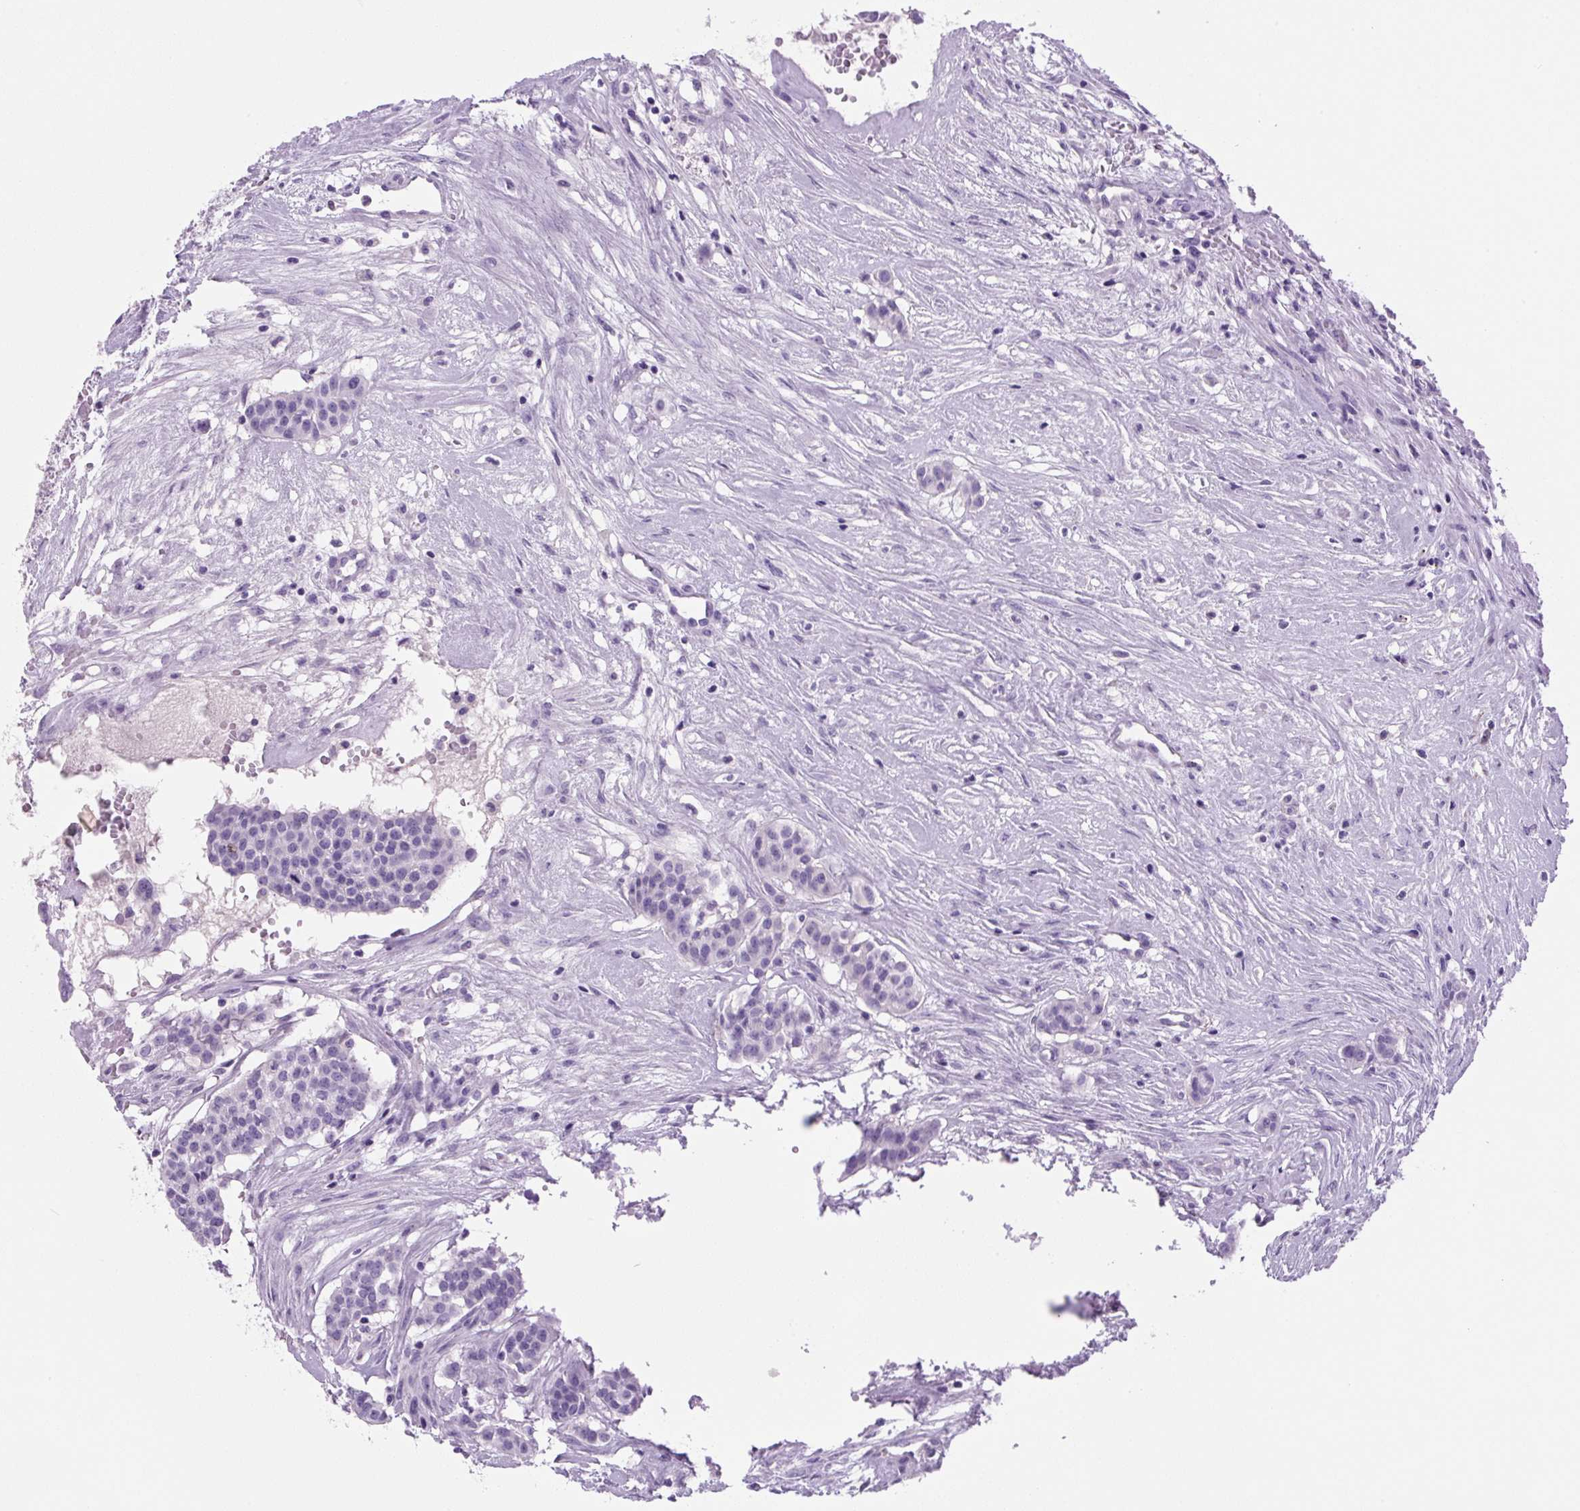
{"staining": {"intensity": "negative", "quantity": "none", "location": "none"}, "tissue": "head and neck cancer", "cell_type": "Tumor cells", "image_type": "cancer", "snomed": [{"axis": "morphology", "description": "Adenocarcinoma, NOS"}, {"axis": "topography", "description": "Head-Neck"}], "caption": "Histopathology image shows no protein staining in tumor cells of adenocarcinoma (head and neck) tissue.", "gene": "PRRT1", "patient": {"sex": "male", "age": 81}}